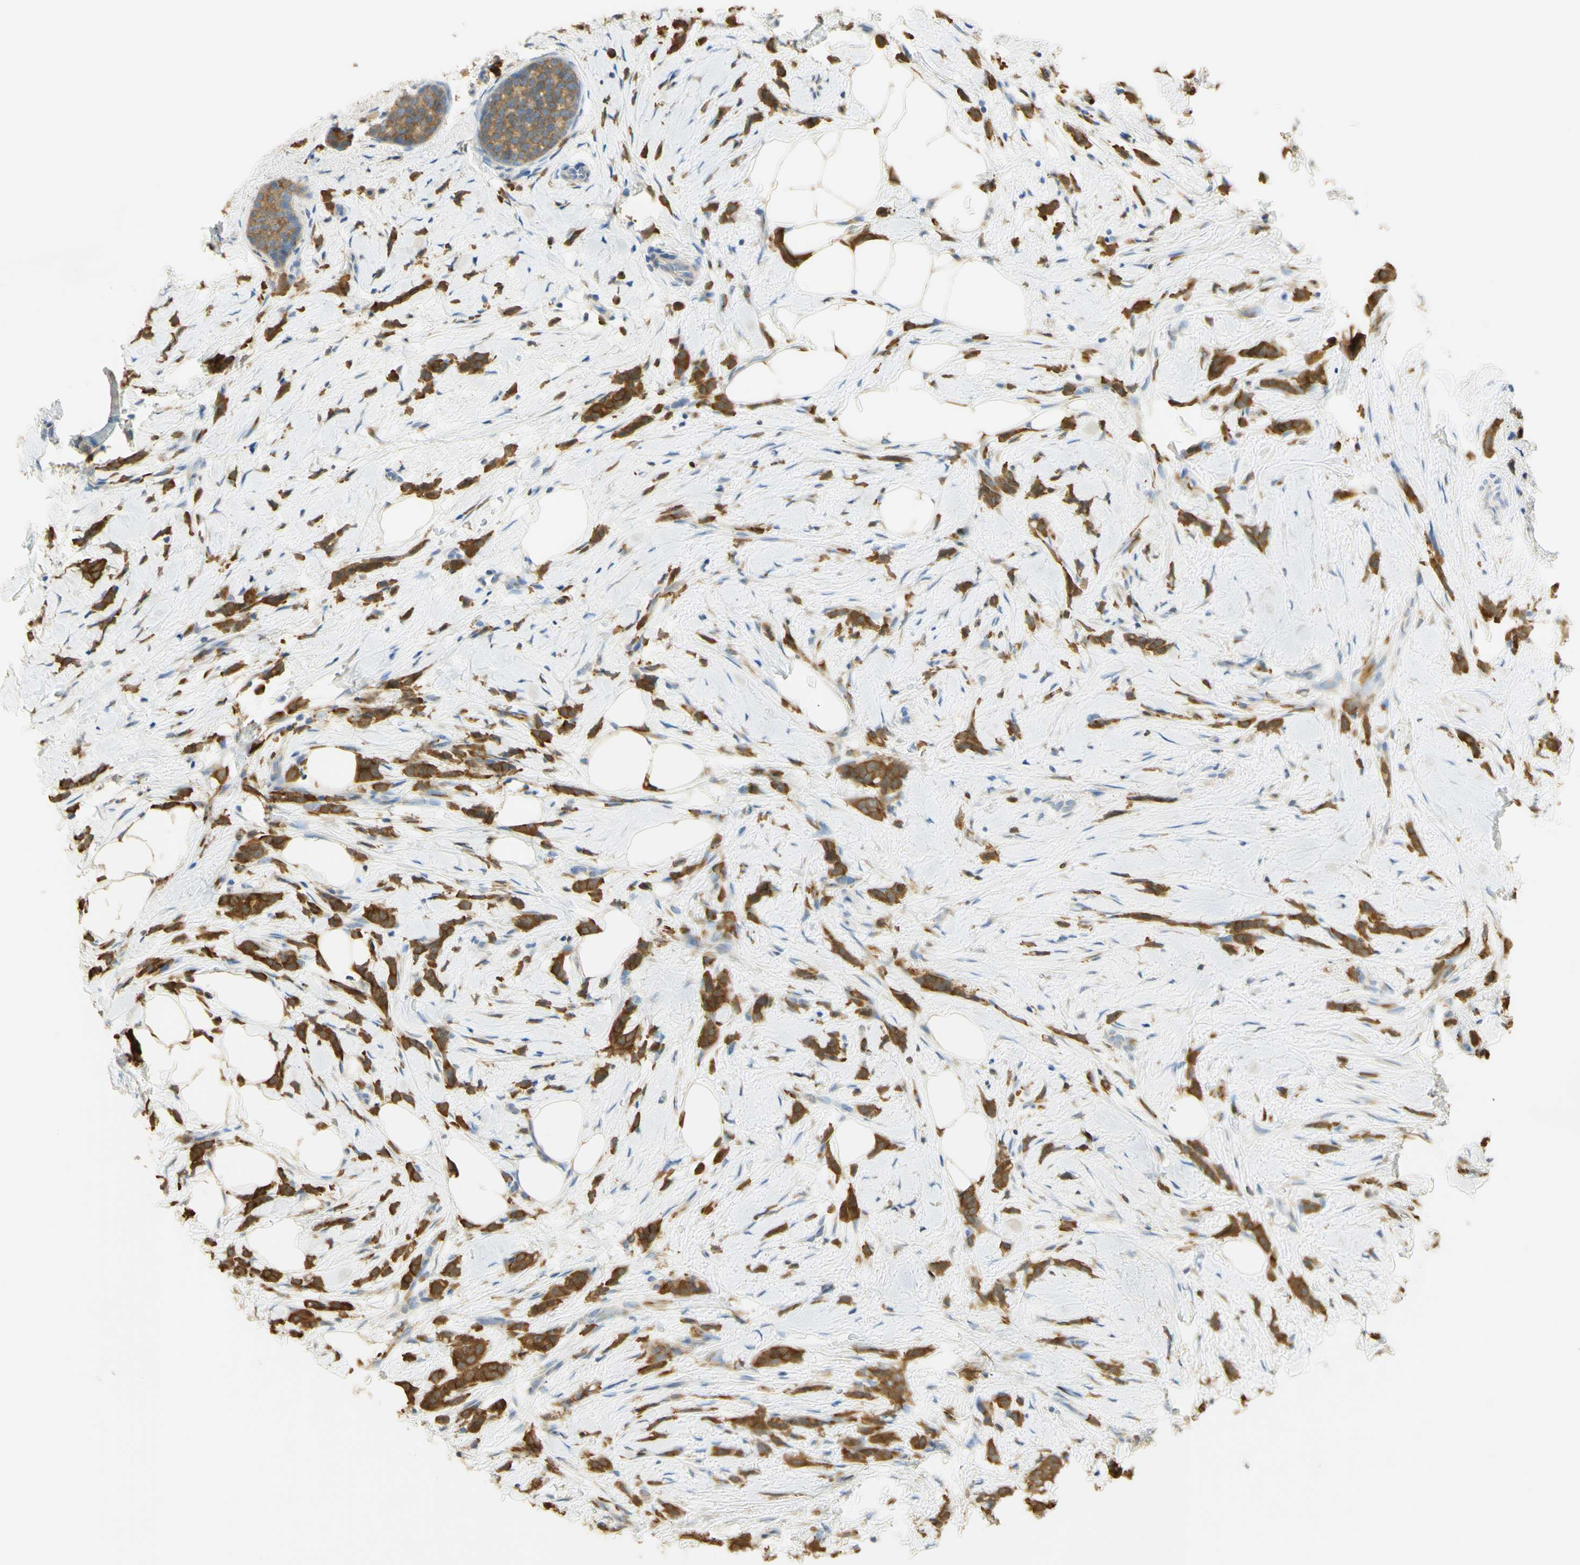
{"staining": {"intensity": "strong", "quantity": ">75%", "location": "cytoplasmic/membranous"}, "tissue": "breast cancer", "cell_type": "Tumor cells", "image_type": "cancer", "snomed": [{"axis": "morphology", "description": "Lobular carcinoma, in situ"}, {"axis": "morphology", "description": "Lobular carcinoma"}, {"axis": "topography", "description": "Breast"}], "caption": "Approximately >75% of tumor cells in lobular carcinoma (breast) reveal strong cytoplasmic/membranous protein expression as visualized by brown immunohistochemical staining.", "gene": "PAK1", "patient": {"sex": "female", "age": 41}}